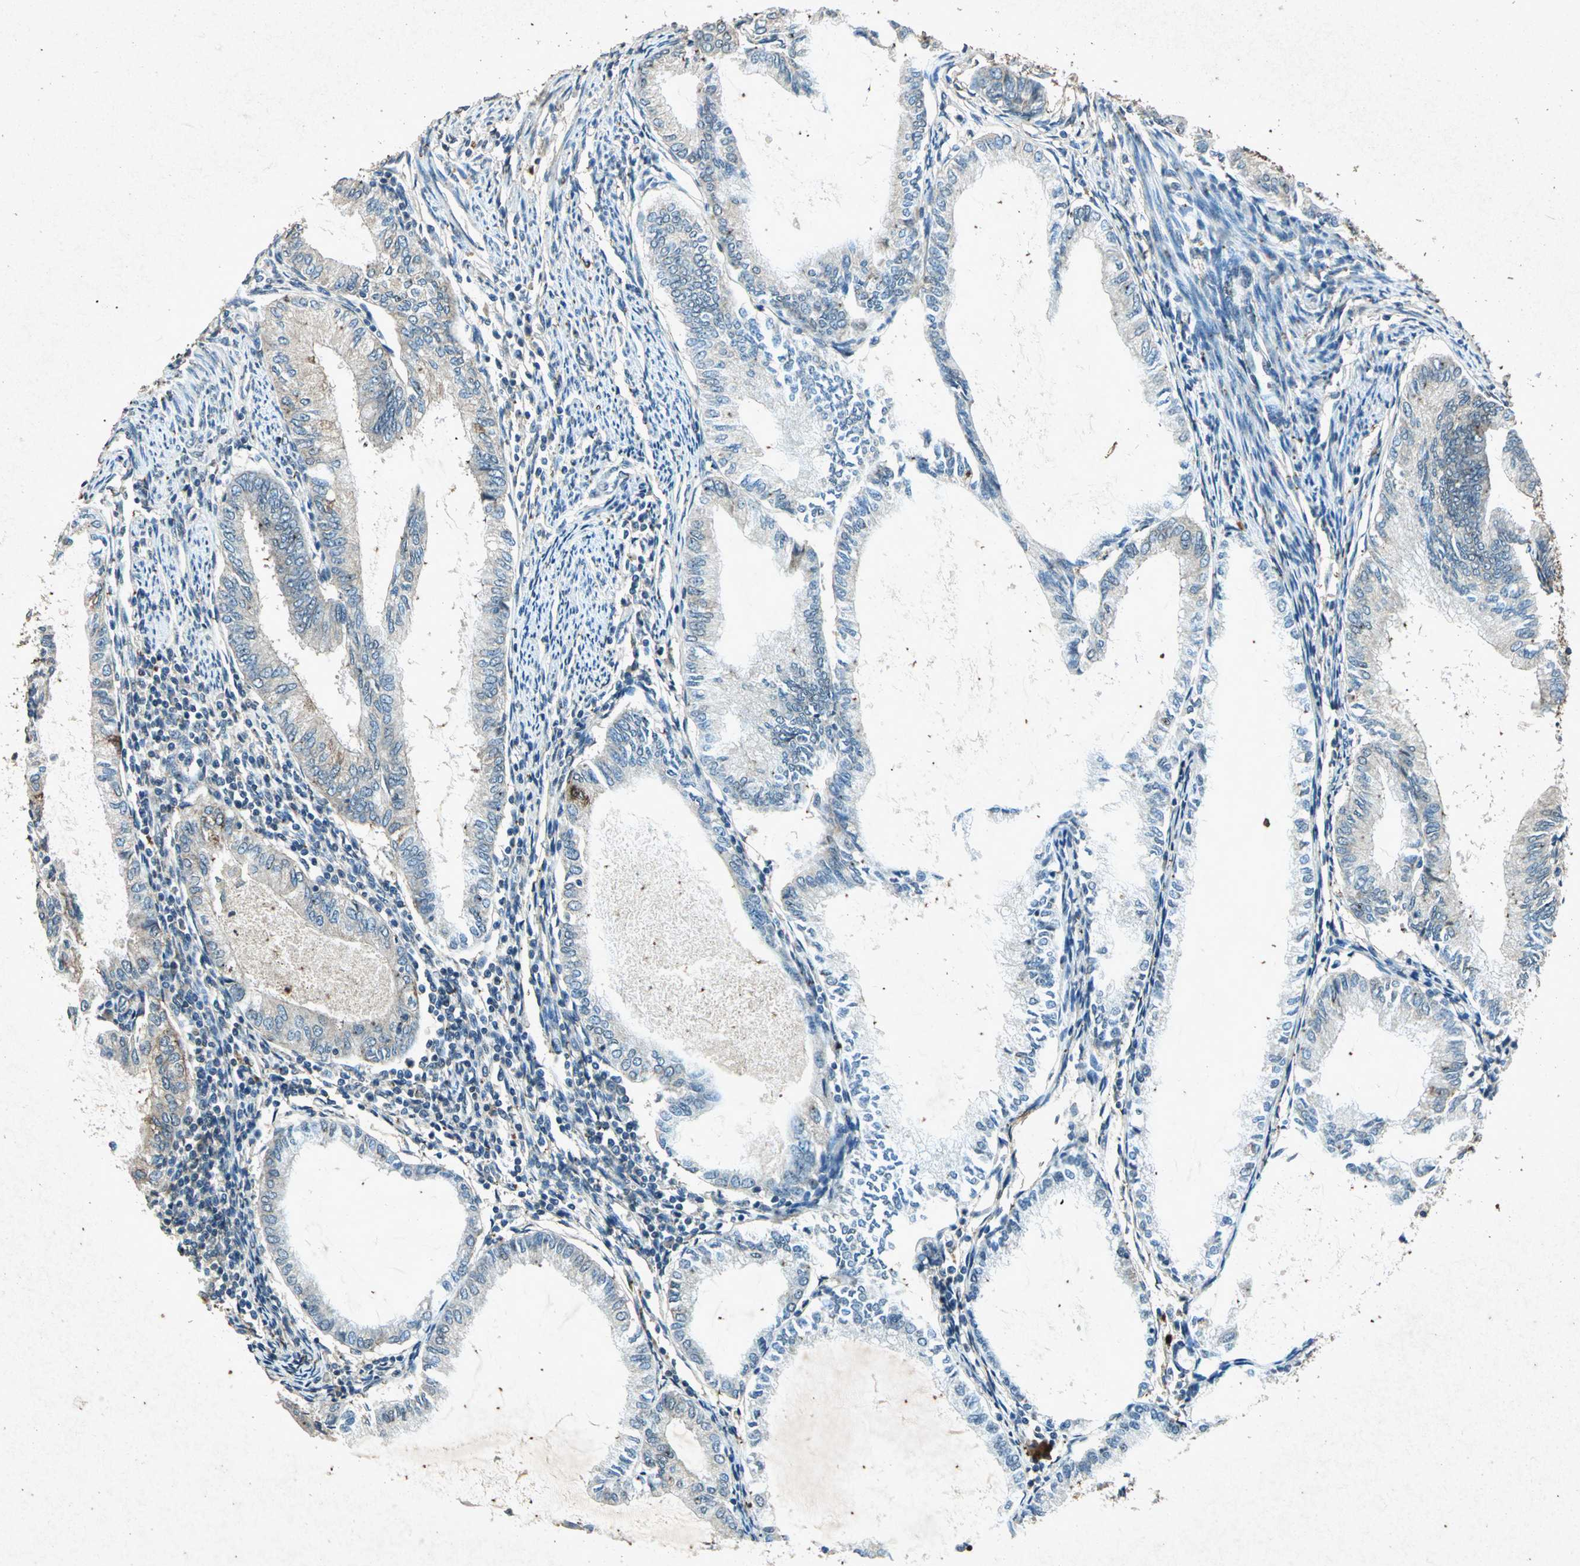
{"staining": {"intensity": "weak", "quantity": "<25%", "location": "cytoplasmic/membranous"}, "tissue": "endometrial cancer", "cell_type": "Tumor cells", "image_type": "cancer", "snomed": [{"axis": "morphology", "description": "Adenocarcinoma, NOS"}, {"axis": "topography", "description": "Endometrium"}], "caption": "Endometrial cancer was stained to show a protein in brown. There is no significant positivity in tumor cells.", "gene": "PSEN1", "patient": {"sex": "female", "age": 86}}